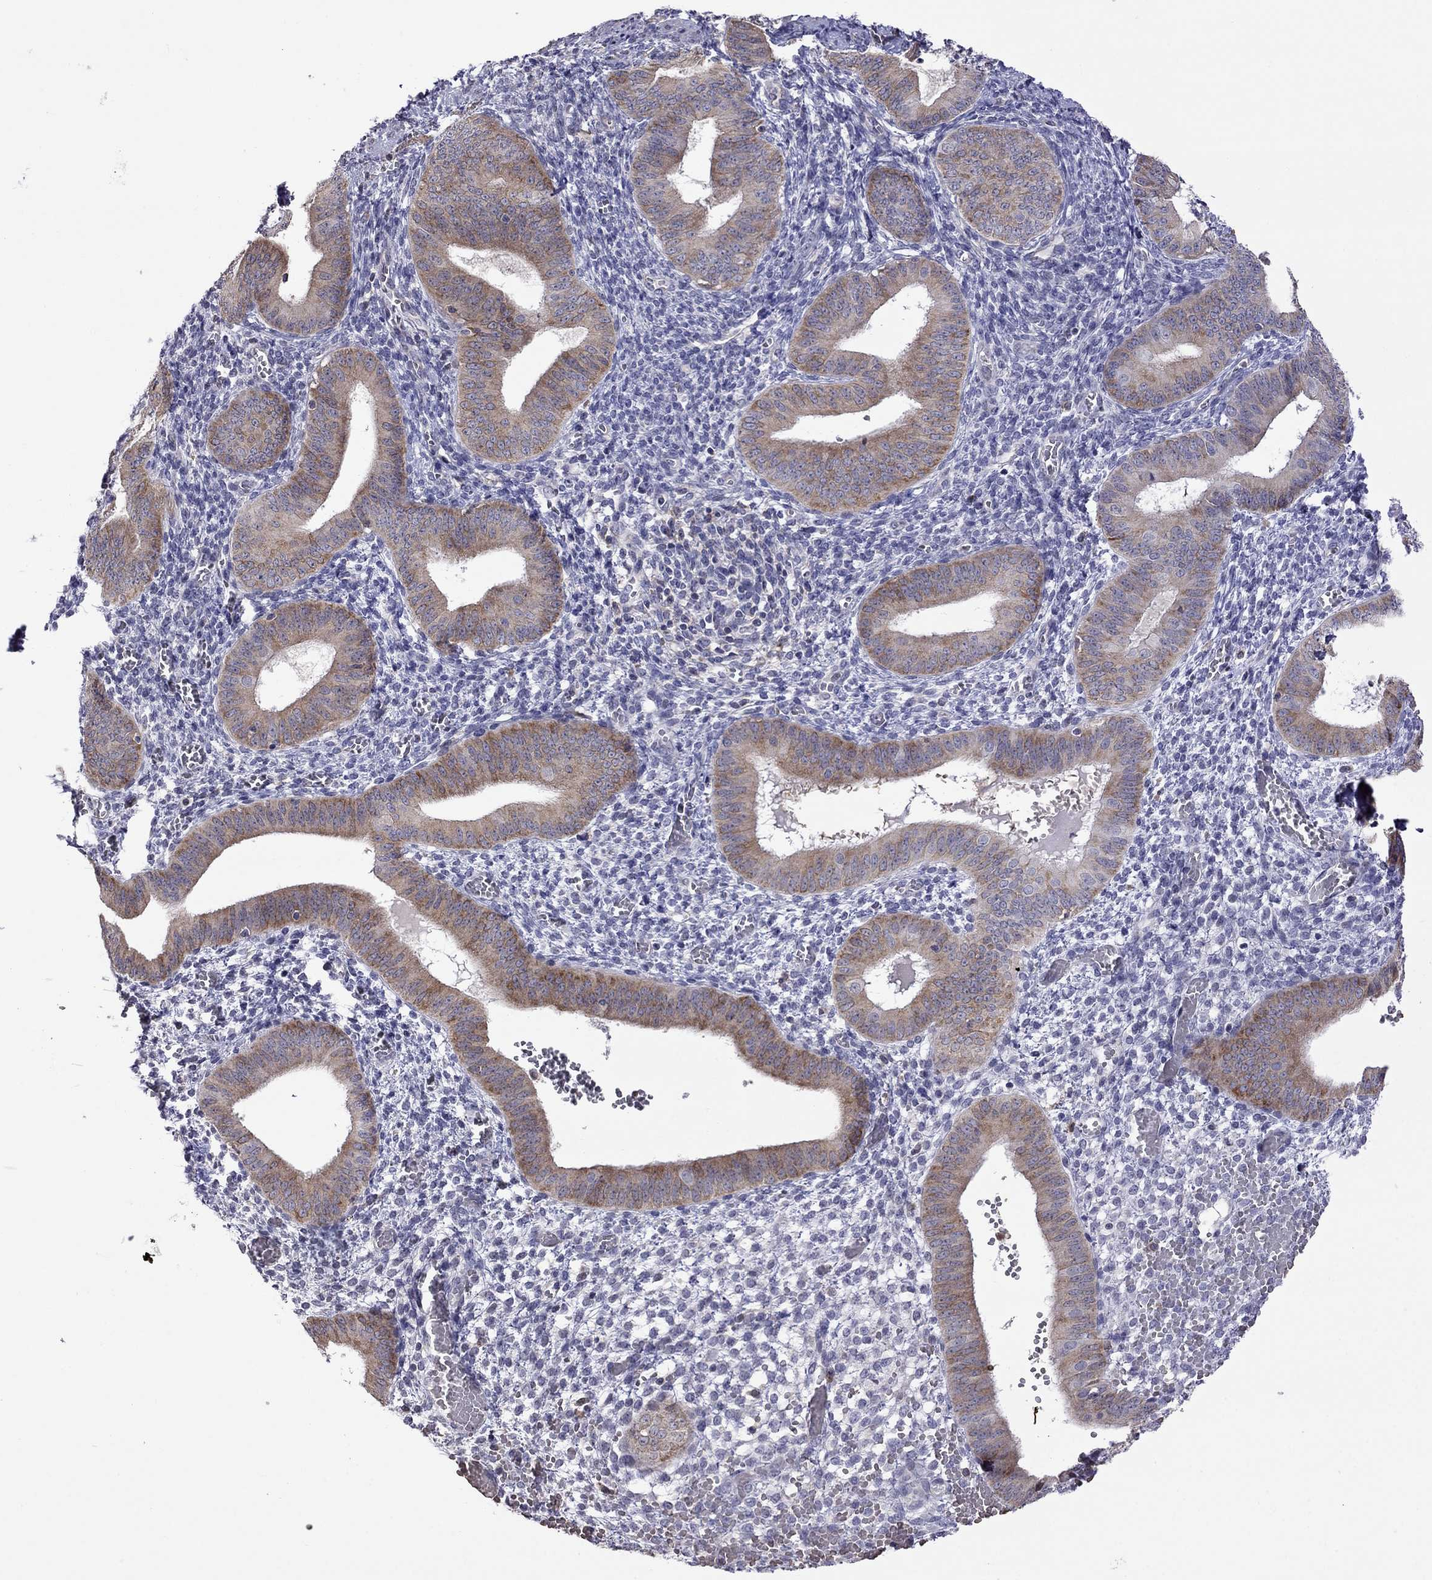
{"staining": {"intensity": "negative", "quantity": "none", "location": "none"}, "tissue": "endometrium", "cell_type": "Cells in endometrial stroma", "image_type": "normal", "snomed": [{"axis": "morphology", "description": "Normal tissue, NOS"}, {"axis": "topography", "description": "Endometrium"}], "caption": "This is a photomicrograph of IHC staining of normal endometrium, which shows no staining in cells in endometrial stroma.", "gene": "ADAM28", "patient": {"sex": "female", "age": 42}}